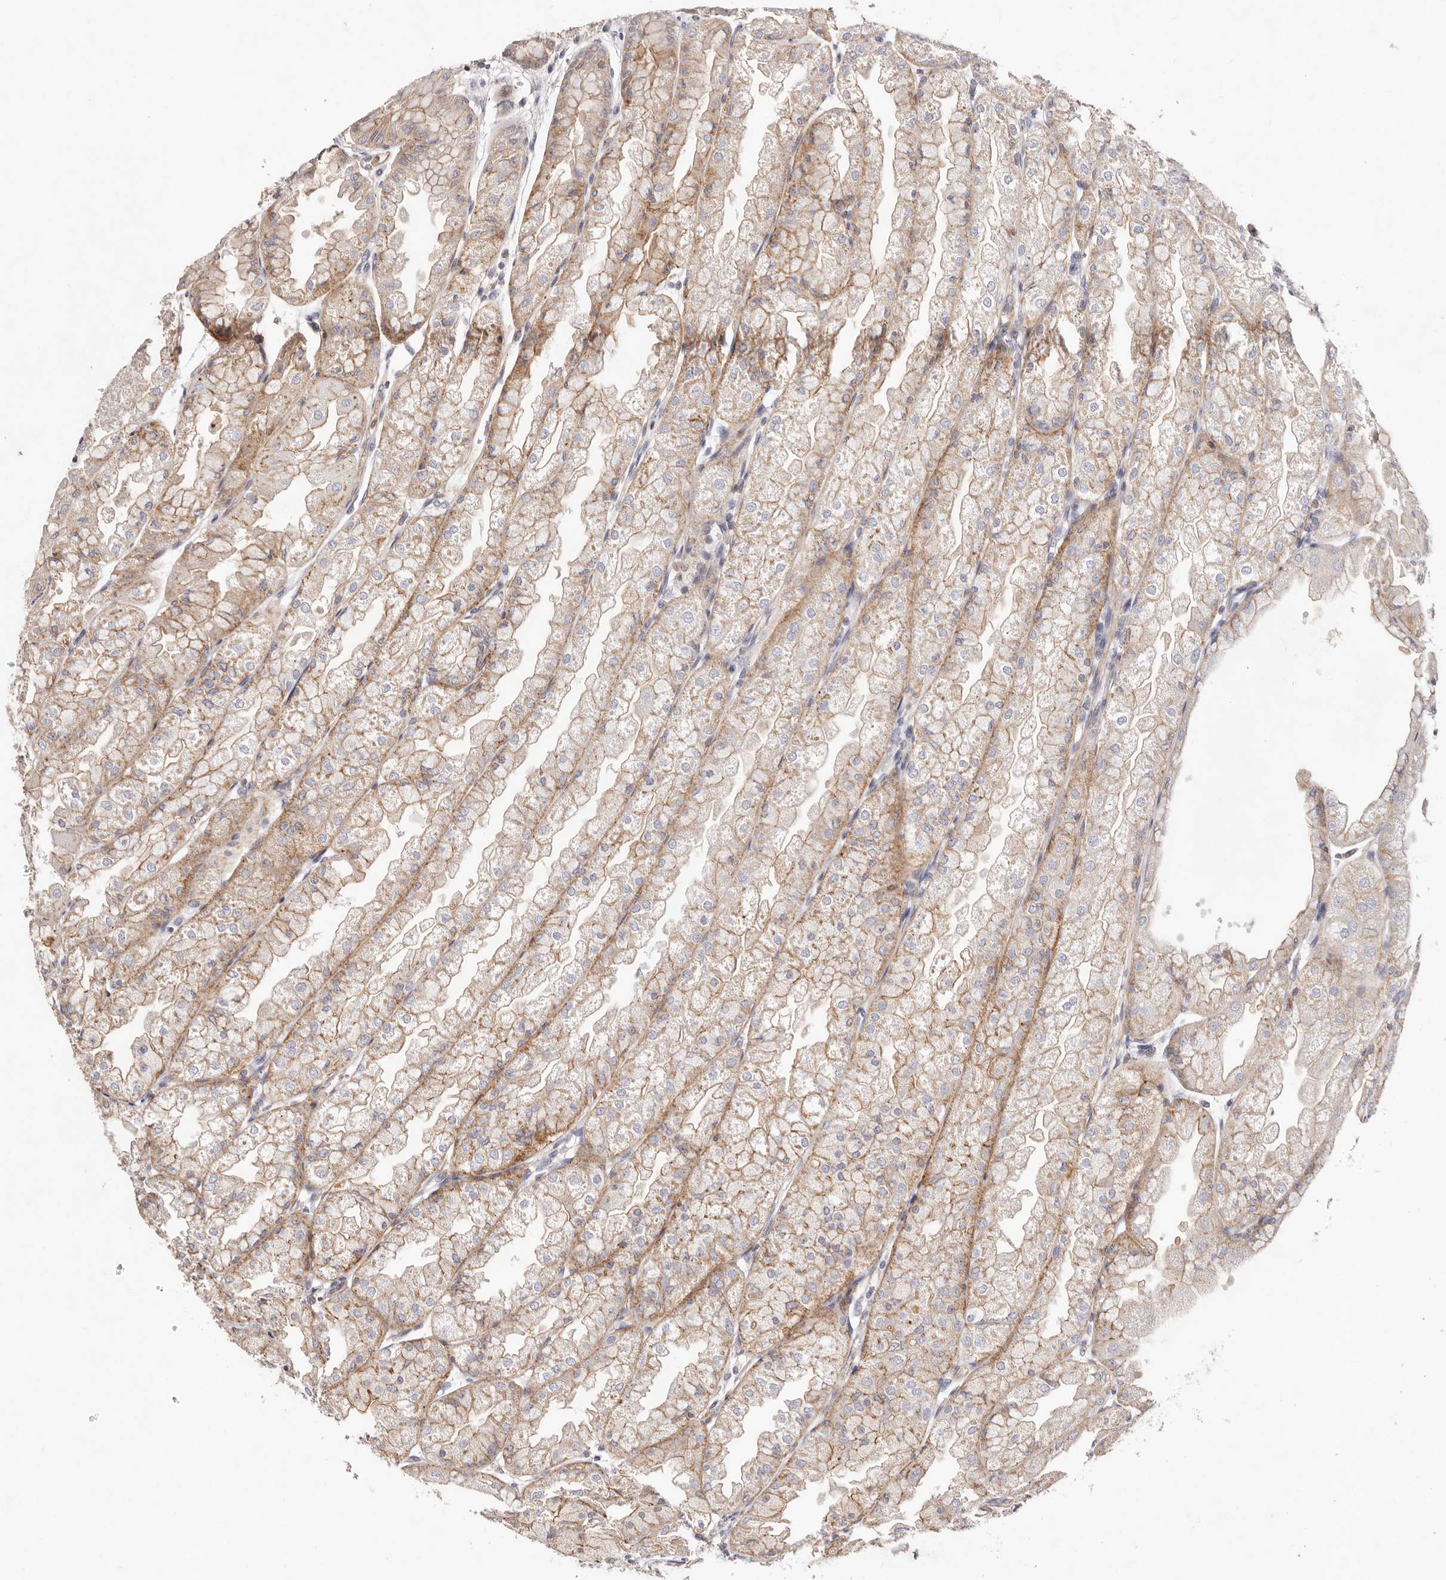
{"staining": {"intensity": "moderate", "quantity": ">75%", "location": "cytoplasmic/membranous"}, "tissue": "stomach", "cell_type": "Glandular cells", "image_type": "normal", "snomed": [{"axis": "morphology", "description": "Normal tissue, NOS"}, {"axis": "topography", "description": "Stomach, upper"}], "caption": "Stomach stained with DAB immunohistochemistry exhibits medium levels of moderate cytoplasmic/membranous positivity in approximately >75% of glandular cells.", "gene": "SLC35B2", "patient": {"sex": "male", "age": 47}}